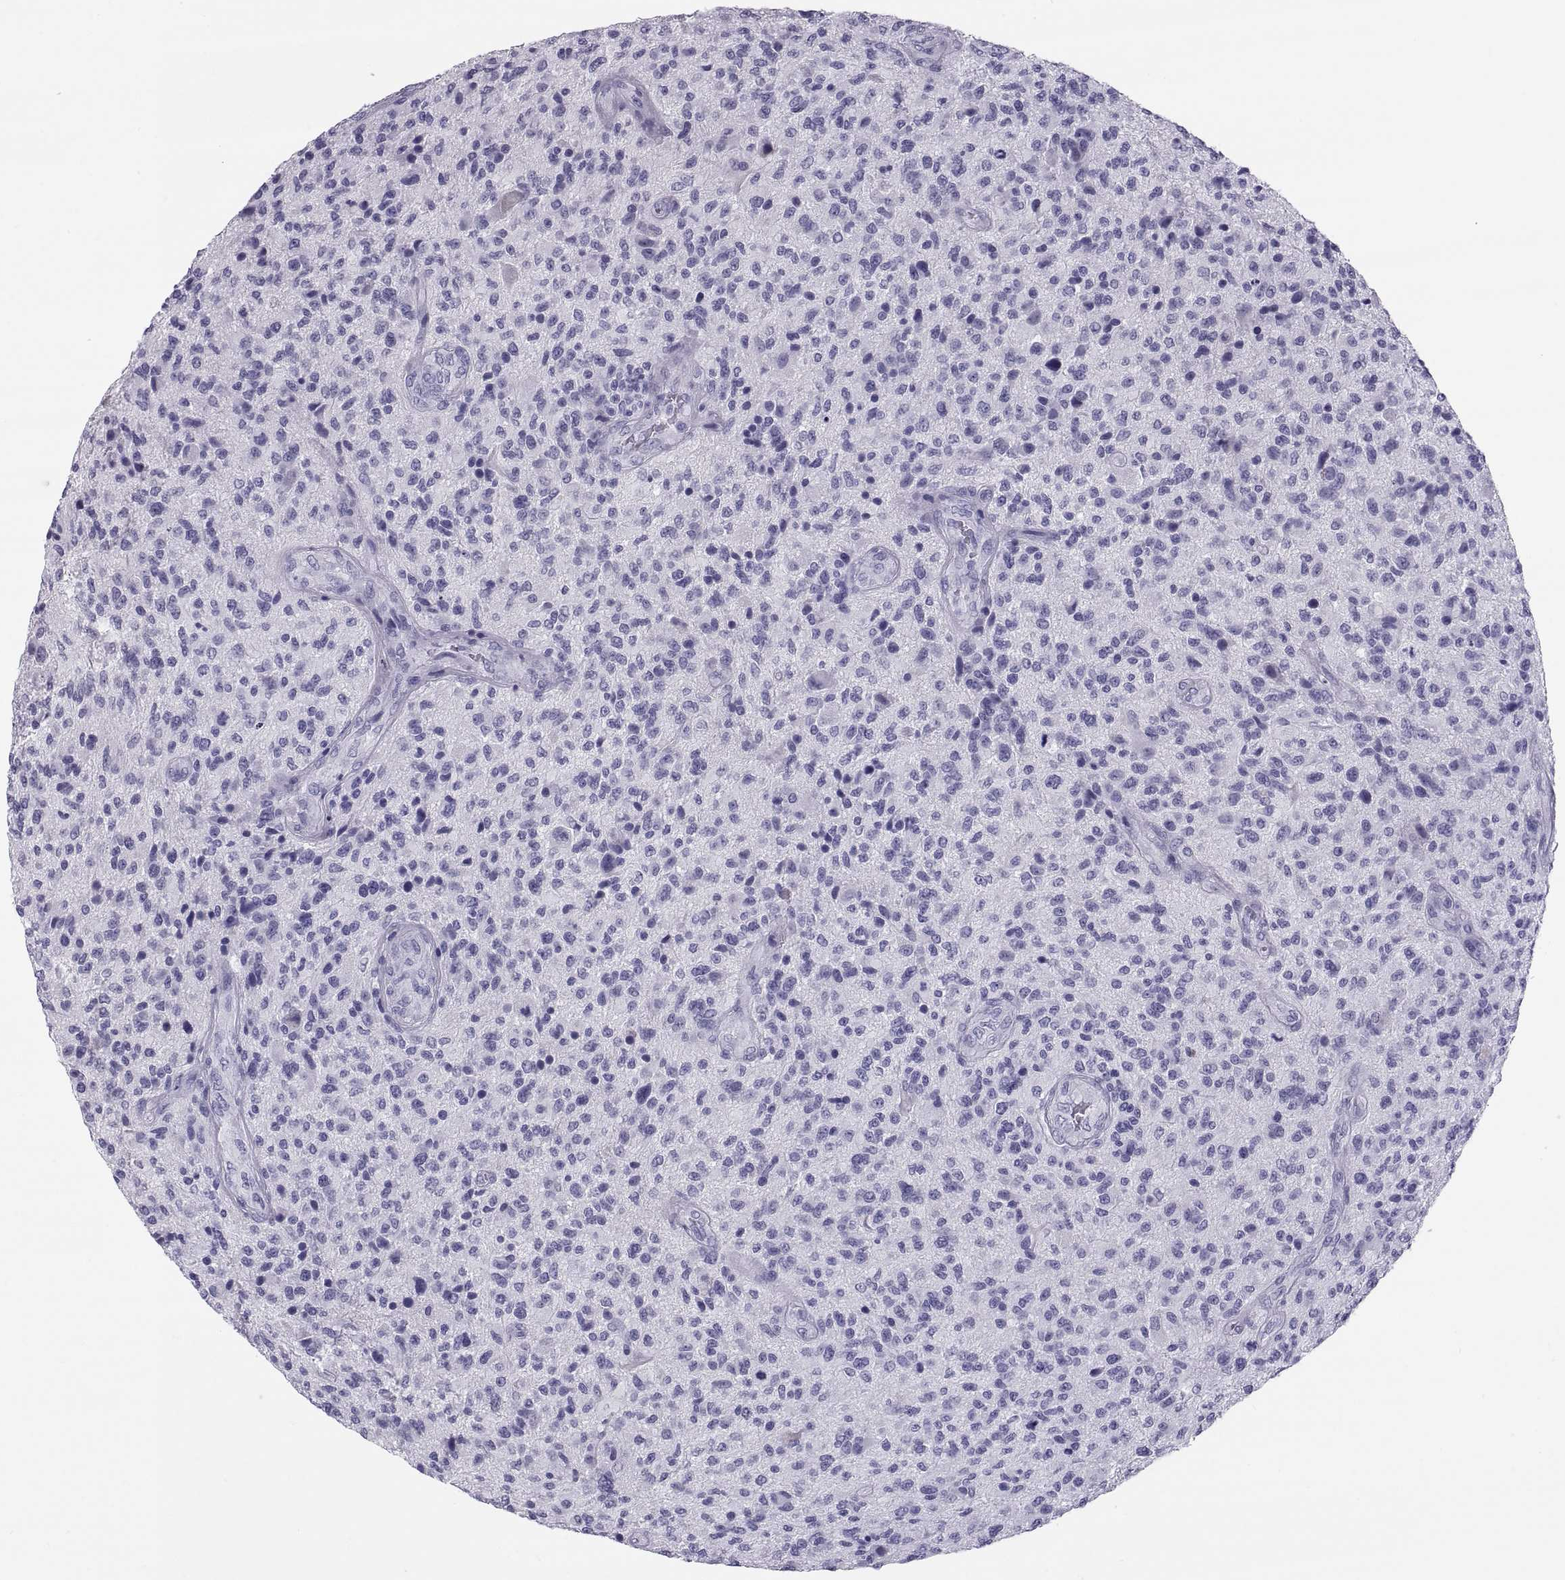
{"staining": {"intensity": "negative", "quantity": "none", "location": "none"}, "tissue": "glioma", "cell_type": "Tumor cells", "image_type": "cancer", "snomed": [{"axis": "morphology", "description": "Glioma, malignant, High grade"}, {"axis": "topography", "description": "Brain"}], "caption": "Tumor cells show no significant protein positivity in glioma. Brightfield microscopy of immunohistochemistry (IHC) stained with DAB (brown) and hematoxylin (blue), captured at high magnification.", "gene": "PAX2", "patient": {"sex": "male", "age": 47}}